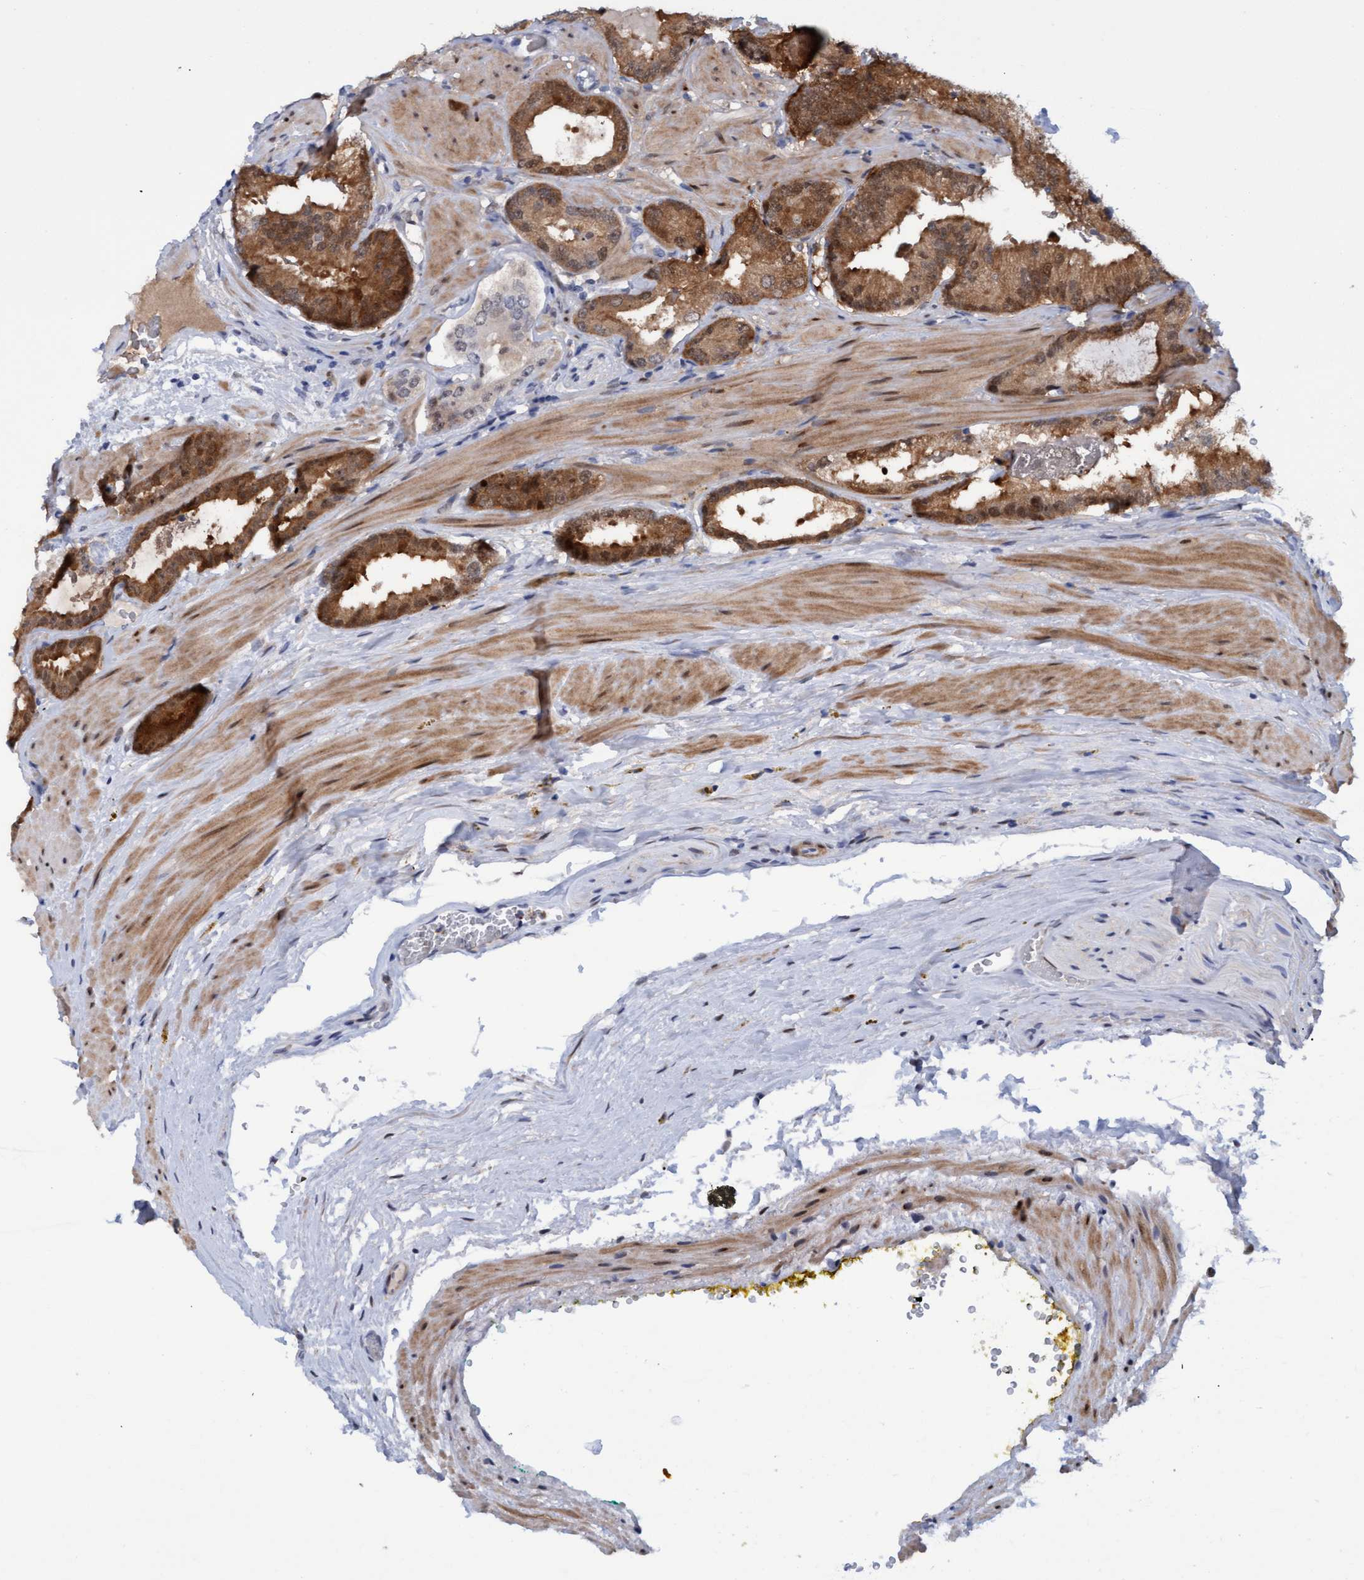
{"staining": {"intensity": "strong", "quantity": ">75%", "location": "cytoplasmic/membranous"}, "tissue": "prostate cancer", "cell_type": "Tumor cells", "image_type": "cancer", "snomed": [{"axis": "morphology", "description": "Adenocarcinoma, Low grade"}, {"axis": "topography", "description": "Prostate"}], "caption": "Strong cytoplasmic/membranous expression is identified in about >75% of tumor cells in adenocarcinoma (low-grade) (prostate).", "gene": "PINX1", "patient": {"sex": "male", "age": 51}}